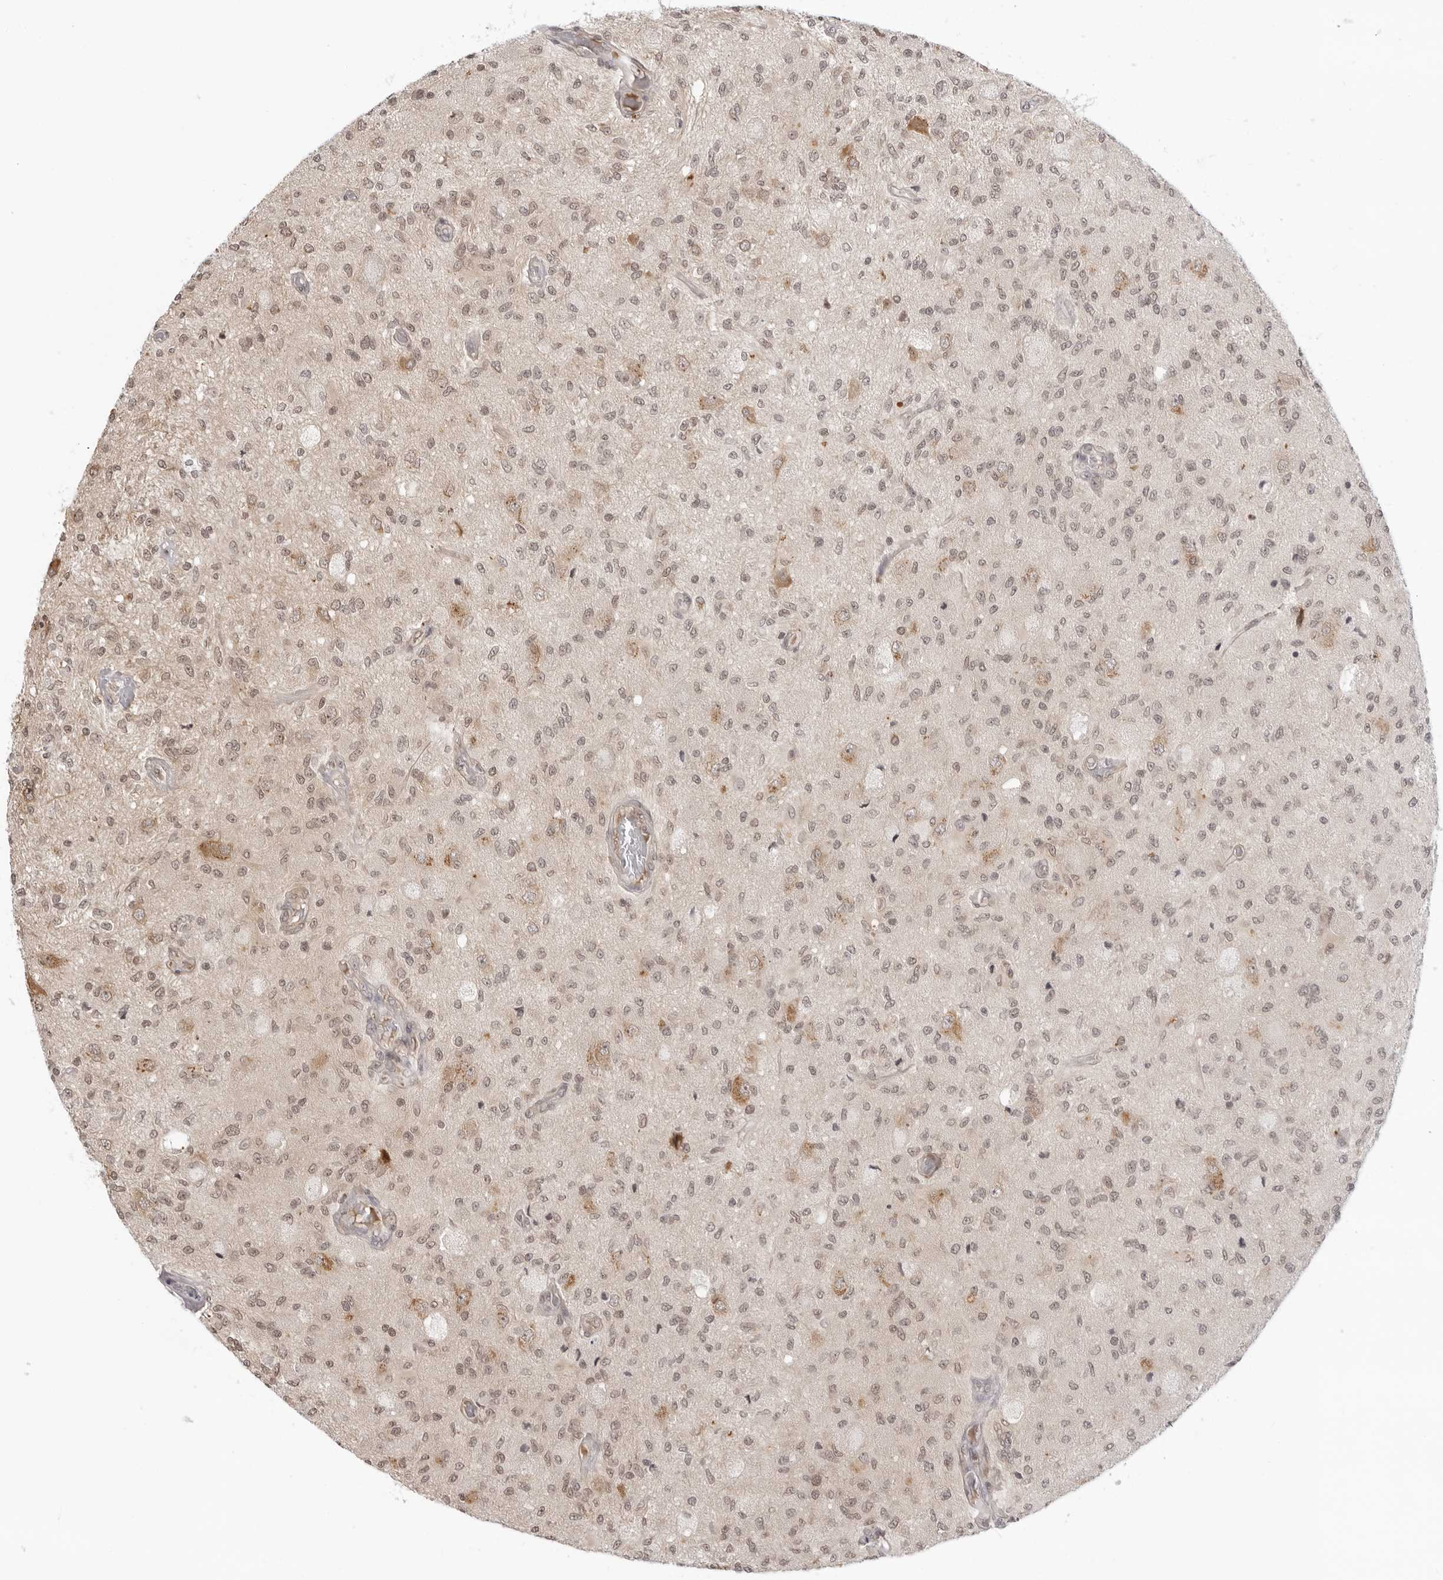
{"staining": {"intensity": "weak", "quantity": ">75%", "location": "nuclear"}, "tissue": "glioma", "cell_type": "Tumor cells", "image_type": "cancer", "snomed": [{"axis": "morphology", "description": "Normal tissue, NOS"}, {"axis": "morphology", "description": "Glioma, malignant, High grade"}, {"axis": "topography", "description": "Cerebral cortex"}], "caption": "This photomicrograph reveals immunohistochemistry staining of human malignant glioma (high-grade), with low weak nuclear positivity in about >75% of tumor cells.", "gene": "PRRC2C", "patient": {"sex": "male", "age": 77}}